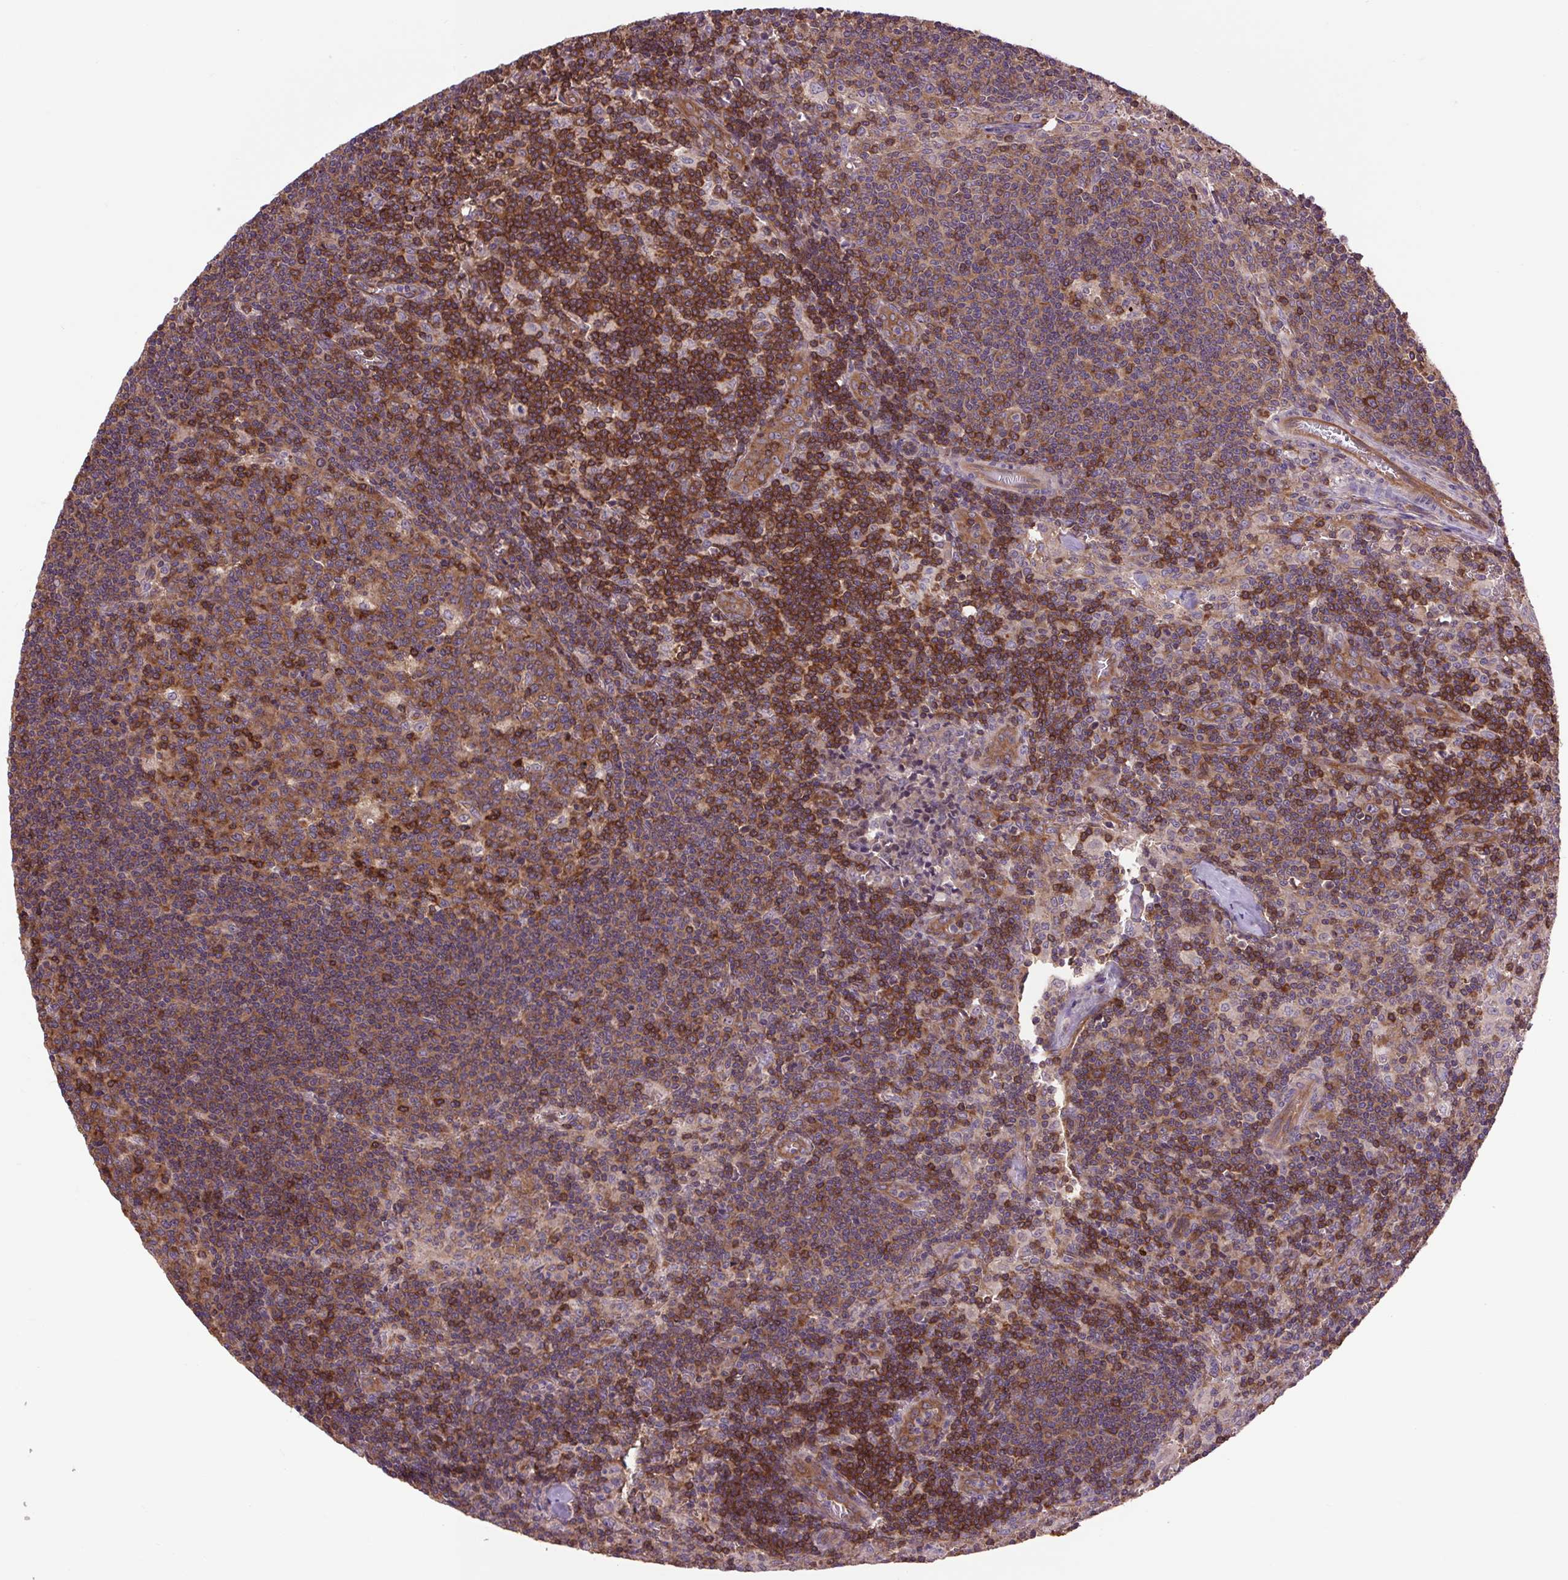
{"staining": {"intensity": "strong", "quantity": "<25%", "location": "cytoplasmic/membranous"}, "tissue": "lymph node", "cell_type": "Germinal center cells", "image_type": "normal", "snomed": [{"axis": "morphology", "description": "Normal tissue, NOS"}, {"axis": "topography", "description": "Lymph node"}], "caption": "Immunohistochemistry micrograph of unremarkable lymph node stained for a protein (brown), which exhibits medium levels of strong cytoplasmic/membranous positivity in about <25% of germinal center cells.", "gene": "PLCG1", "patient": {"sex": "female", "age": 45}}